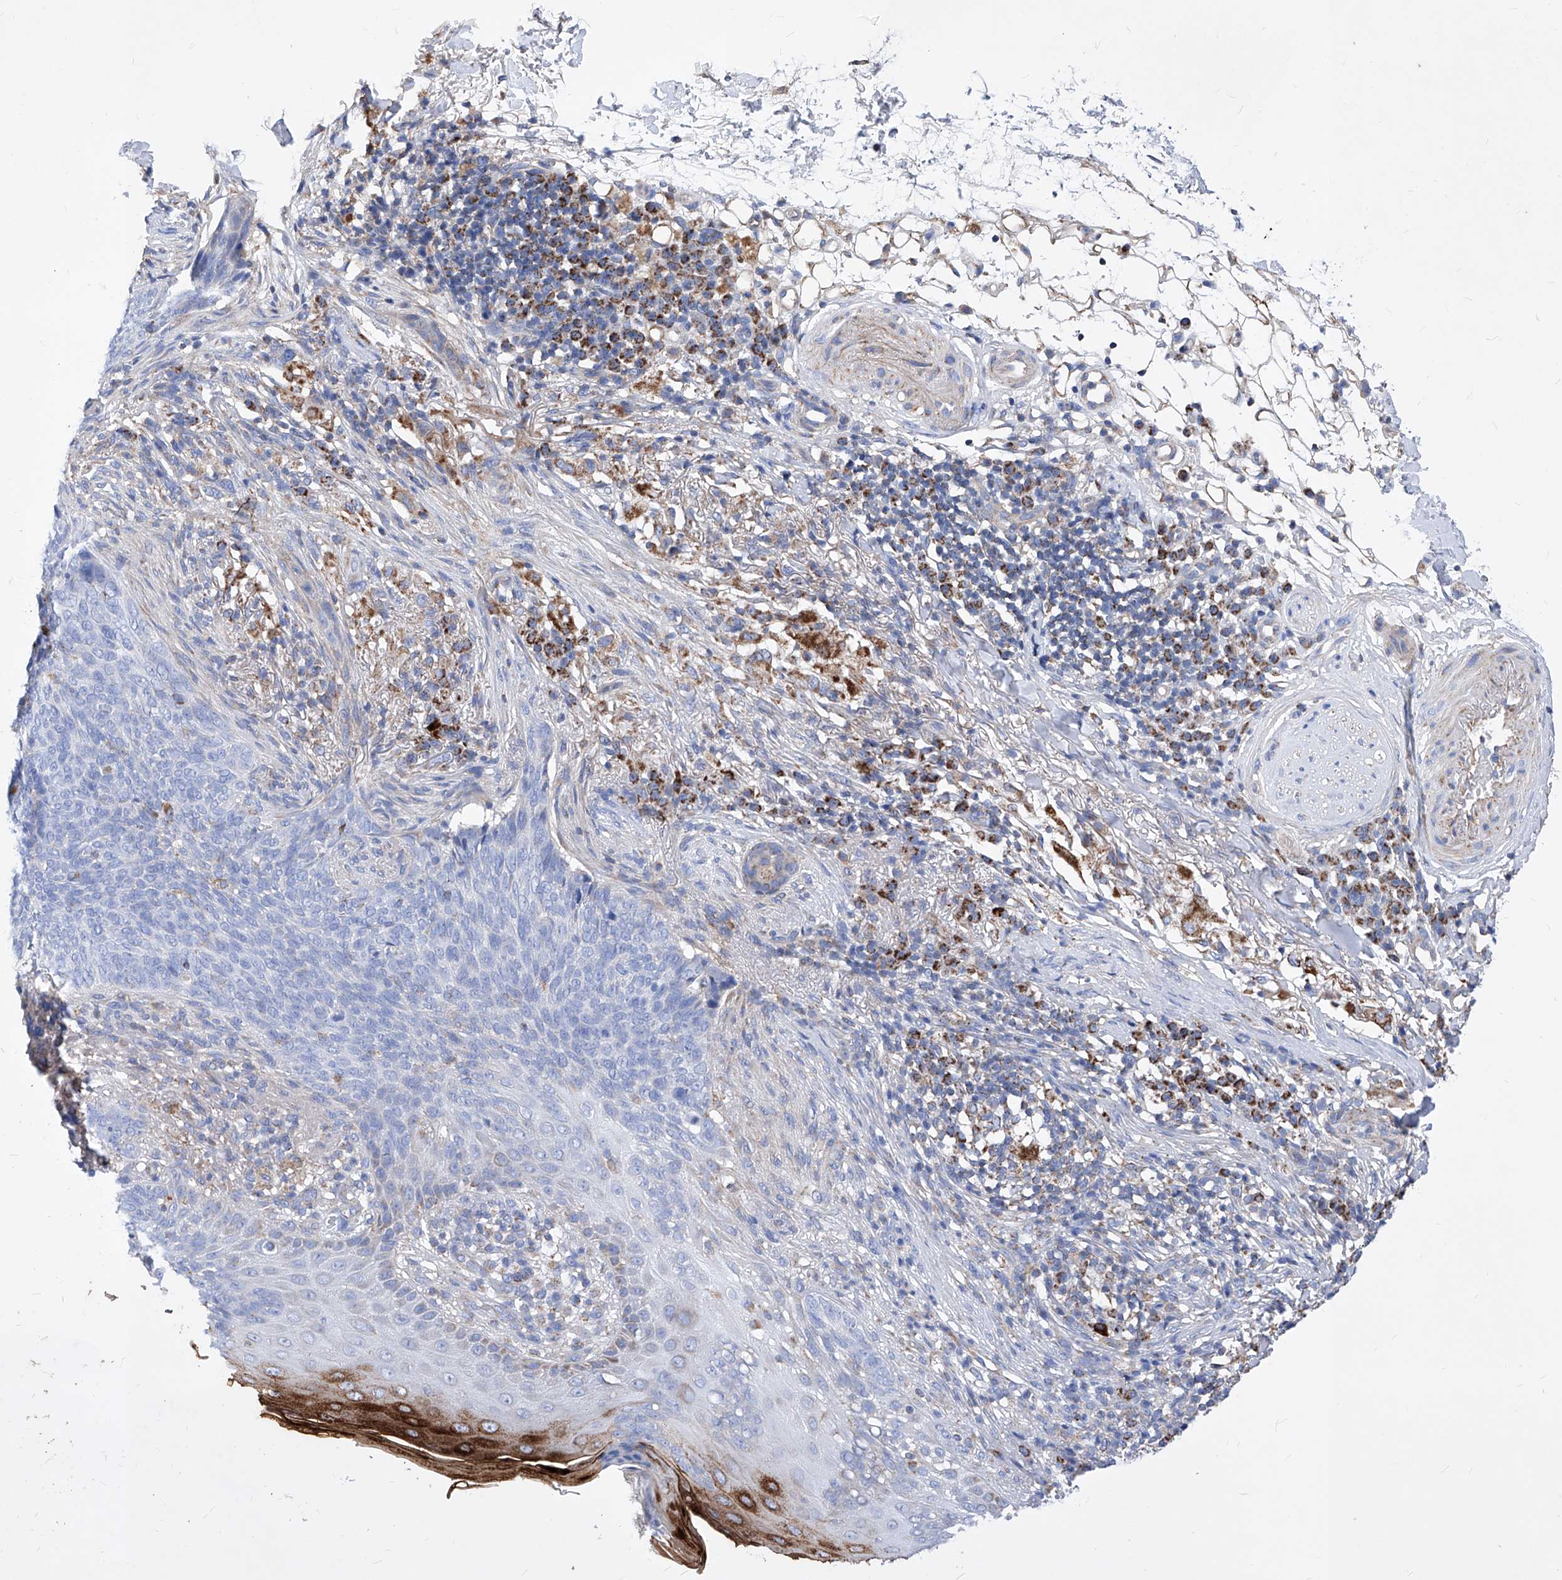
{"staining": {"intensity": "negative", "quantity": "none", "location": "none"}, "tissue": "skin cancer", "cell_type": "Tumor cells", "image_type": "cancer", "snomed": [{"axis": "morphology", "description": "Basal cell carcinoma"}, {"axis": "topography", "description": "Skin"}], "caption": "Immunohistochemistry (IHC) micrograph of neoplastic tissue: basal cell carcinoma (skin) stained with DAB displays no significant protein staining in tumor cells.", "gene": "HRNR", "patient": {"sex": "male", "age": 85}}